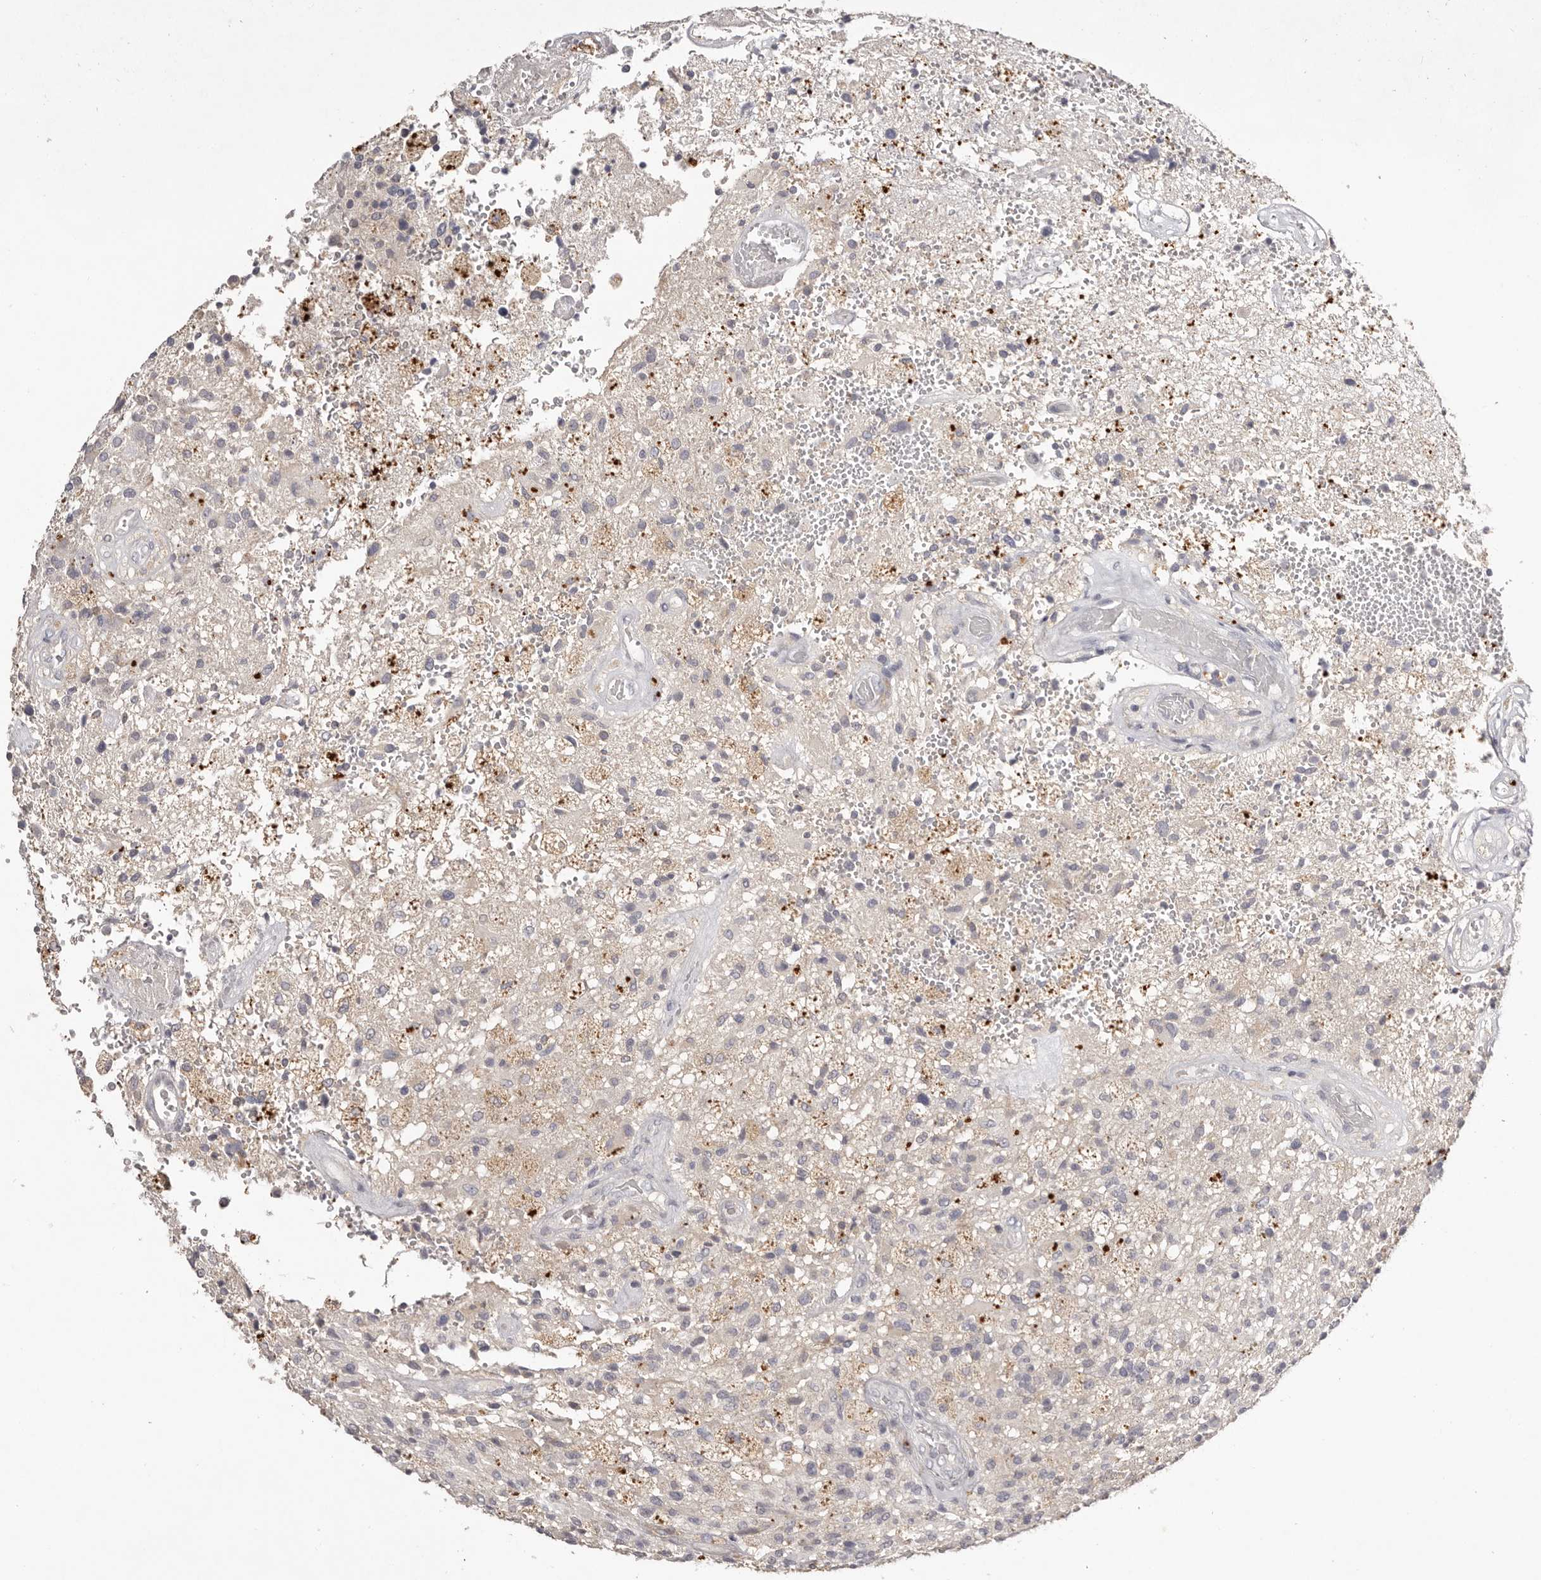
{"staining": {"intensity": "negative", "quantity": "none", "location": "none"}, "tissue": "glioma", "cell_type": "Tumor cells", "image_type": "cancer", "snomed": [{"axis": "morphology", "description": "Glioma, malignant, High grade"}, {"axis": "topography", "description": "Brain"}], "caption": "A photomicrograph of human glioma is negative for staining in tumor cells.", "gene": "SCUBE2", "patient": {"sex": "male", "age": 72}}